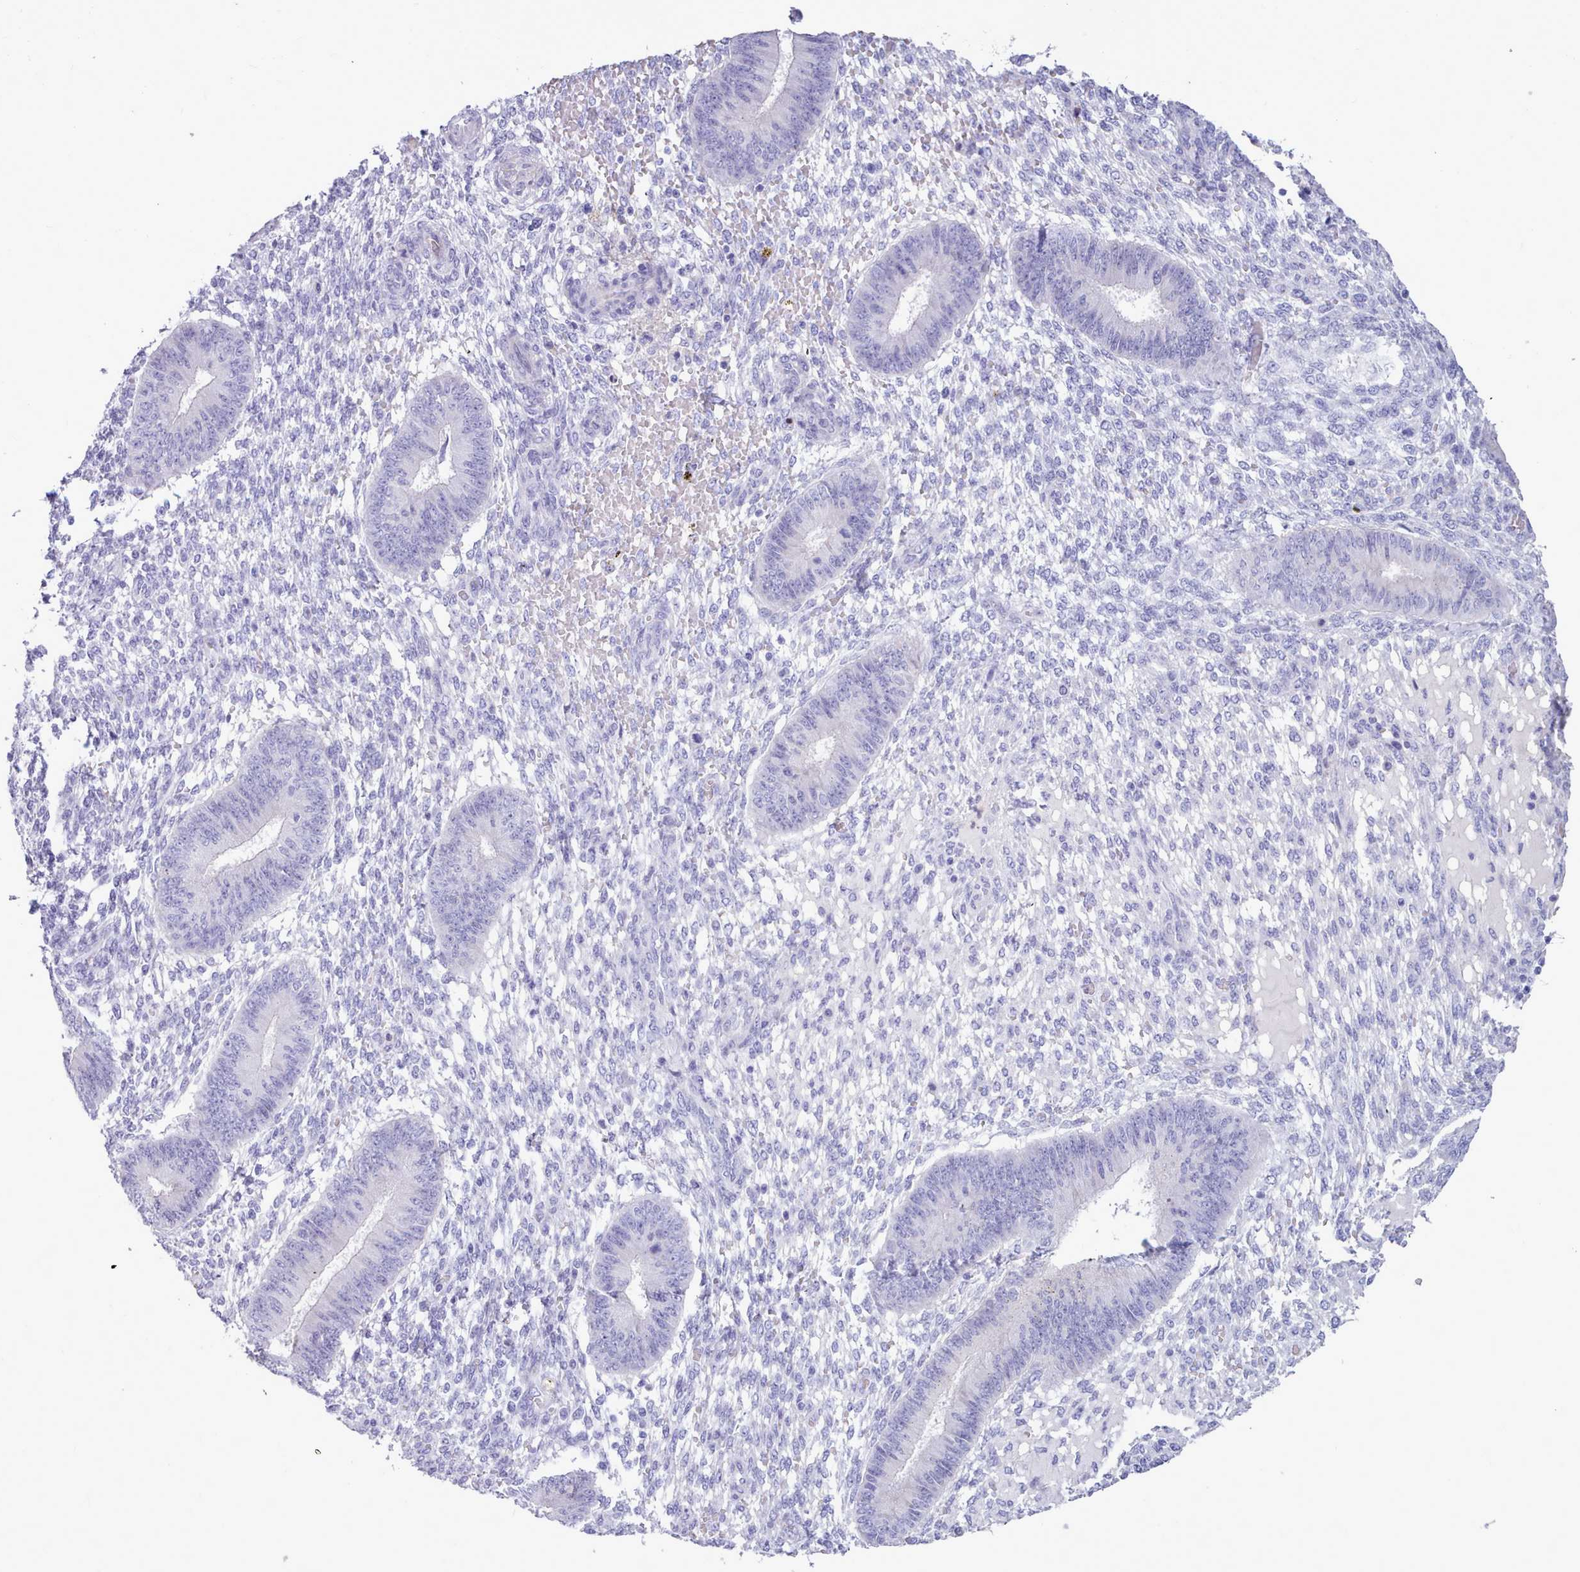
{"staining": {"intensity": "negative", "quantity": "none", "location": "none"}, "tissue": "endometrium", "cell_type": "Cells in endometrial stroma", "image_type": "normal", "snomed": [{"axis": "morphology", "description": "Normal tissue, NOS"}, {"axis": "topography", "description": "Endometrium"}], "caption": "This is a micrograph of immunohistochemistry (IHC) staining of normal endometrium, which shows no expression in cells in endometrial stroma.", "gene": "NKX1", "patient": {"sex": "female", "age": 49}}